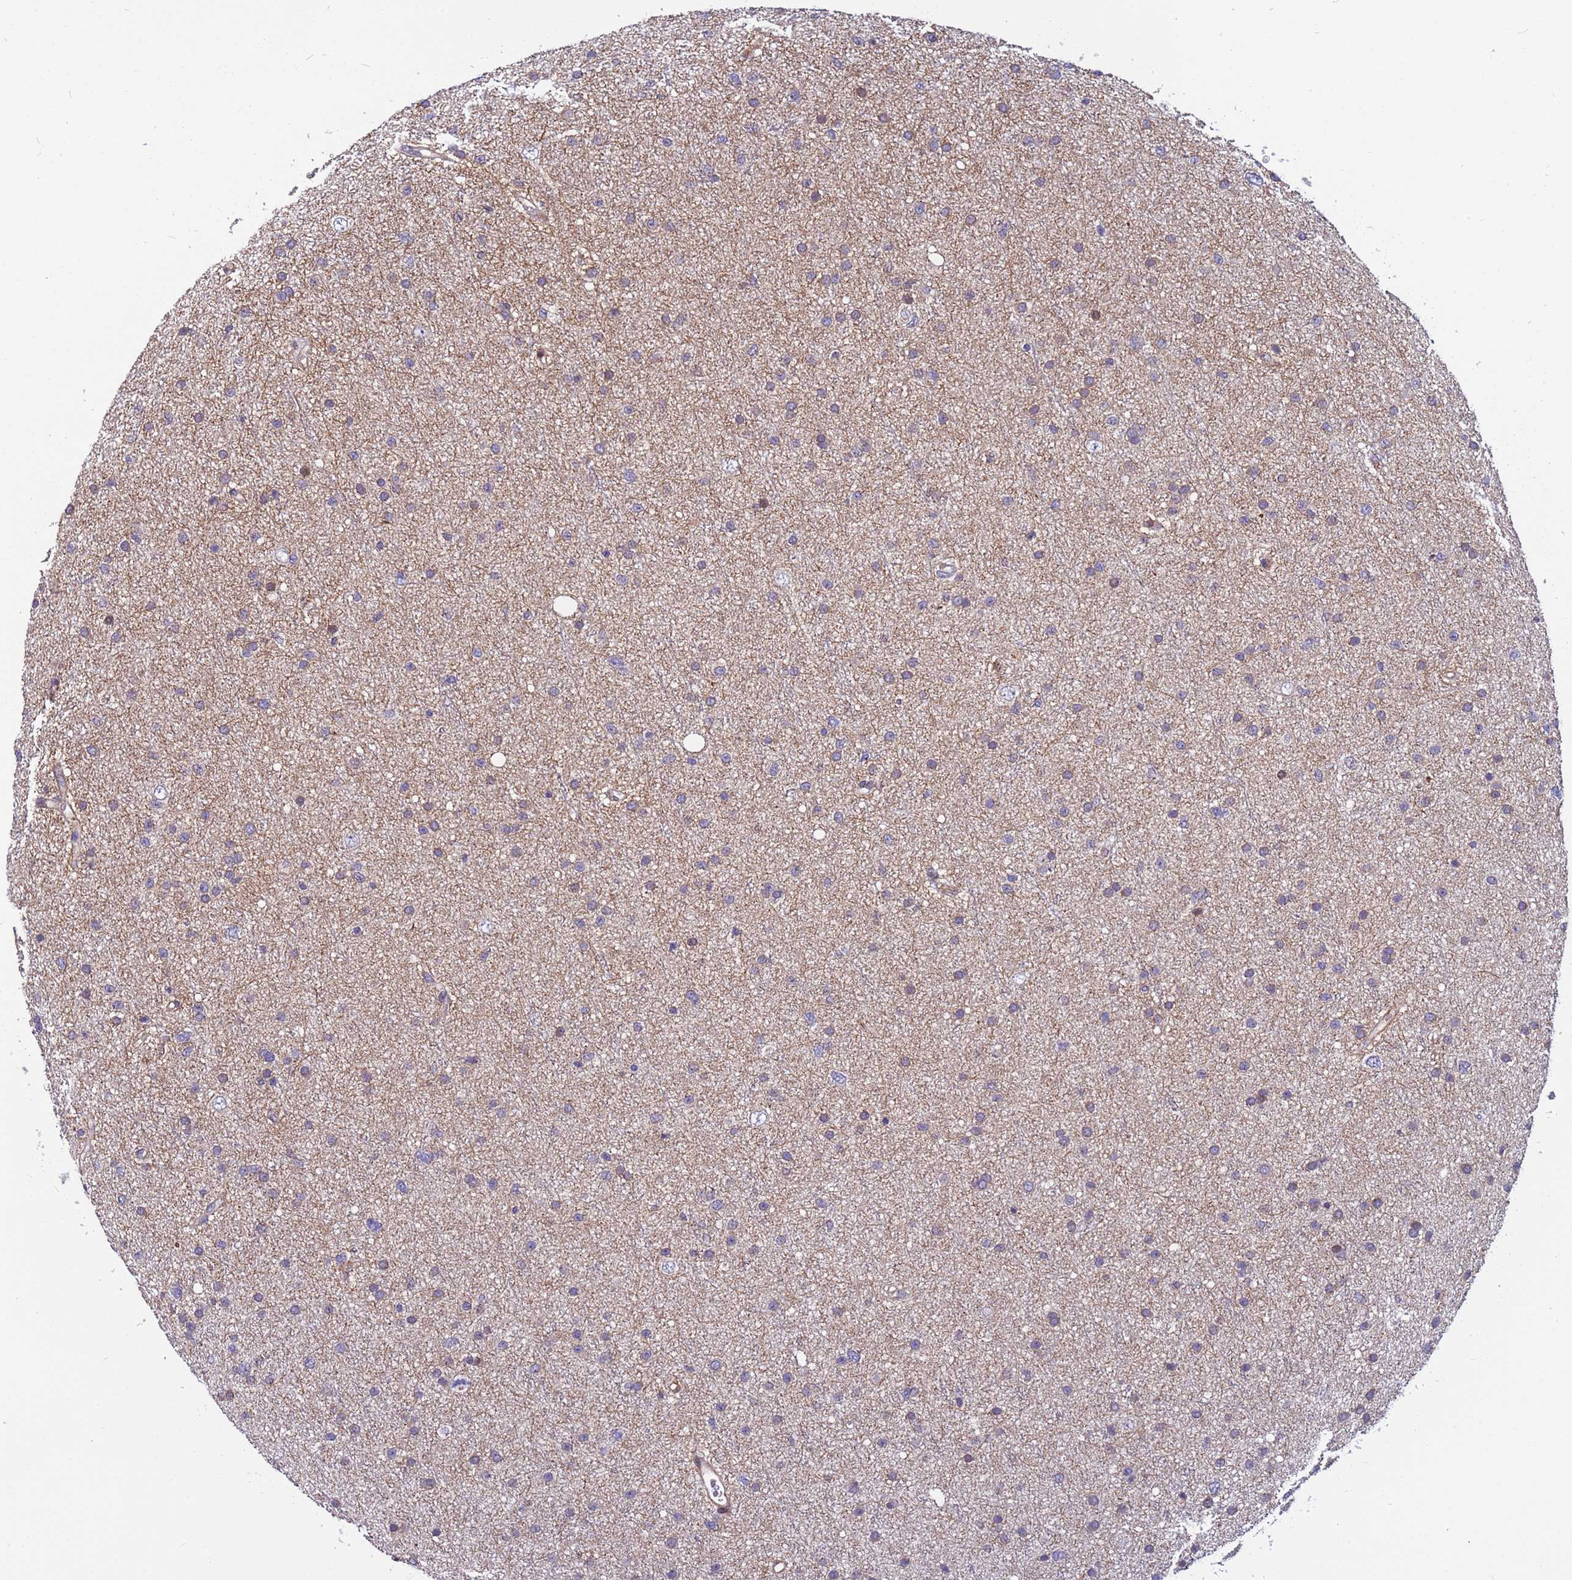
{"staining": {"intensity": "weak", "quantity": "<25%", "location": "cytoplasmic/membranous"}, "tissue": "glioma", "cell_type": "Tumor cells", "image_type": "cancer", "snomed": [{"axis": "morphology", "description": "Glioma, malignant, Low grade"}, {"axis": "topography", "description": "Cerebral cortex"}], "caption": "This is a photomicrograph of immunohistochemistry (IHC) staining of malignant glioma (low-grade), which shows no positivity in tumor cells.", "gene": "WBP11", "patient": {"sex": "female", "age": 39}}